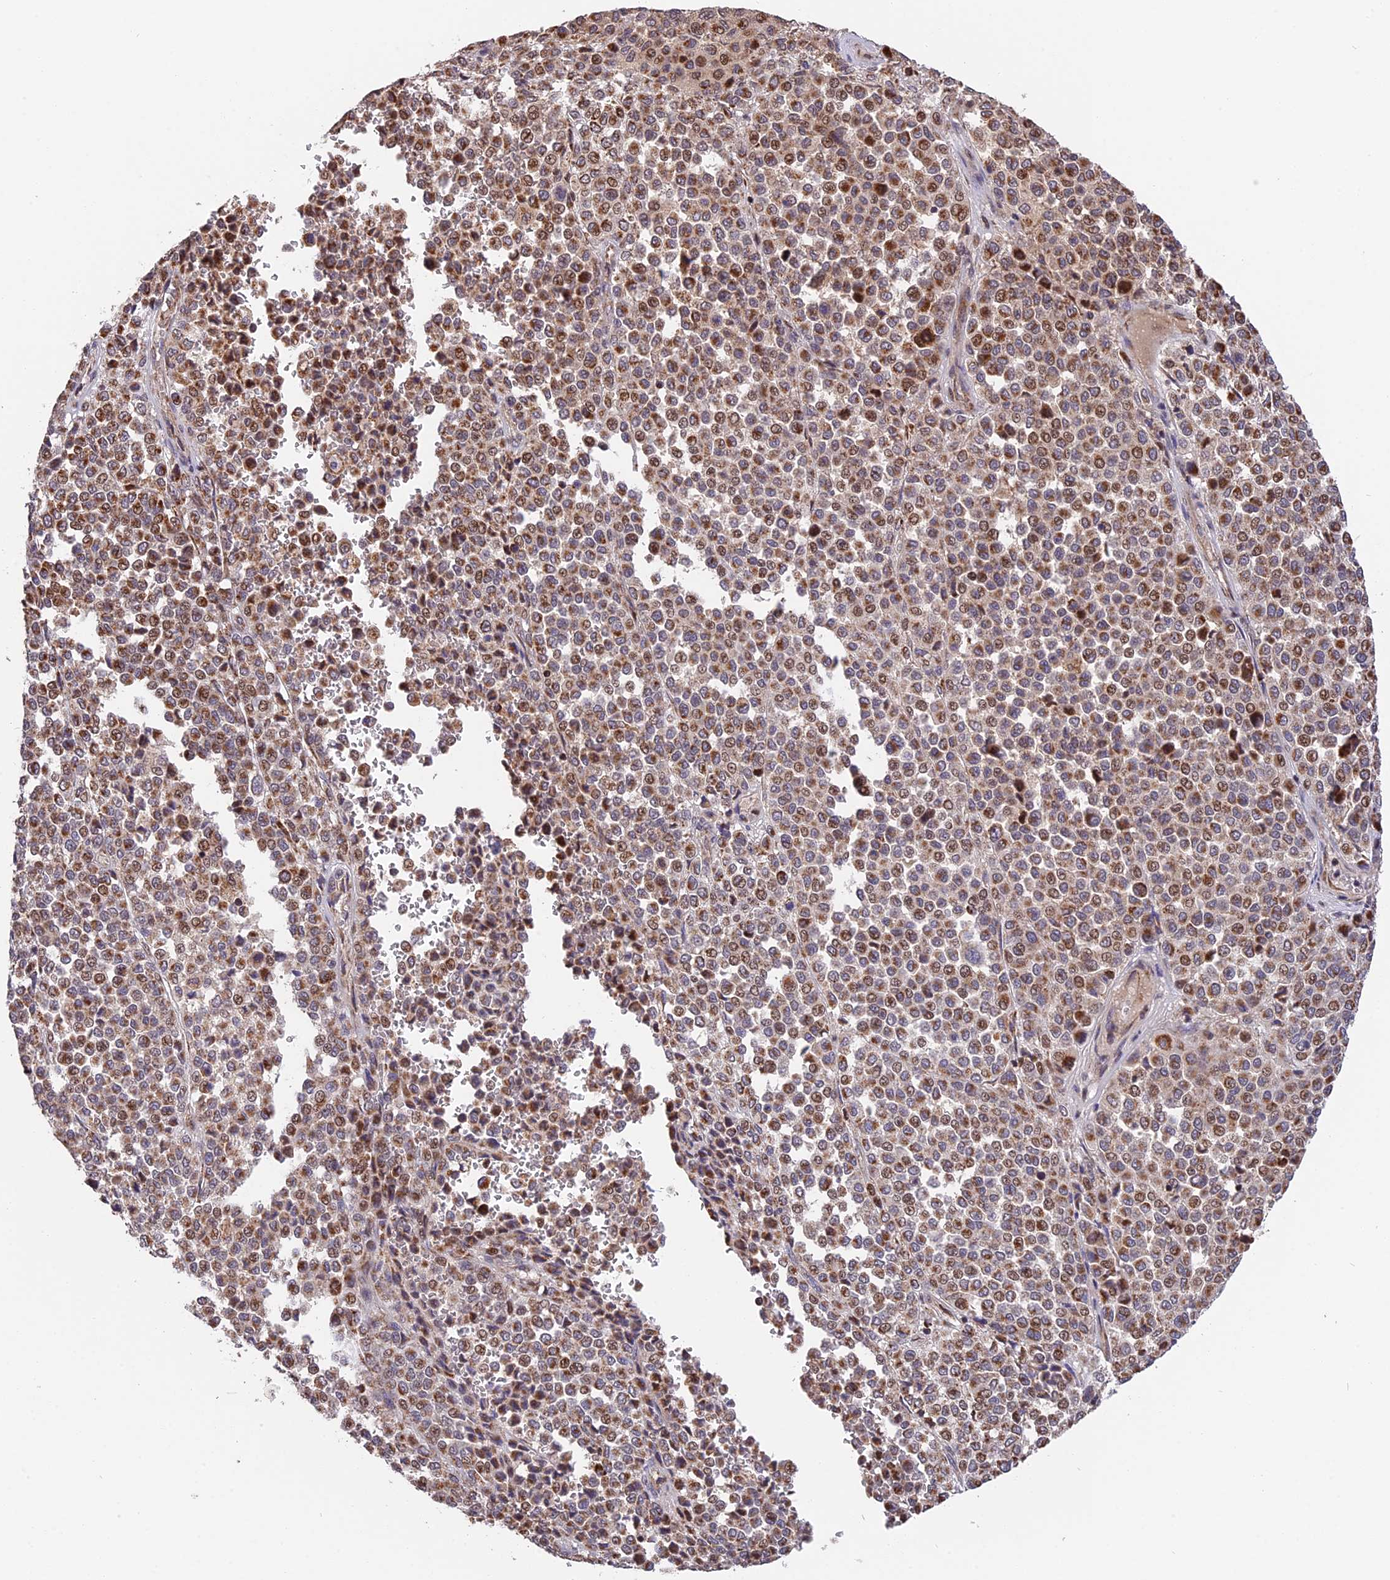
{"staining": {"intensity": "moderate", "quantity": ">75%", "location": "cytoplasmic/membranous,nuclear"}, "tissue": "melanoma", "cell_type": "Tumor cells", "image_type": "cancer", "snomed": [{"axis": "morphology", "description": "Malignant melanoma, Metastatic site"}, {"axis": "topography", "description": "Pancreas"}], "caption": "Malignant melanoma (metastatic site) stained with a brown dye displays moderate cytoplasmic/membranous and nuclear positive positivity in about >75% of tumor cells.", "gene": "RERGL", "patient": {"sex": "female", "age": 30}}